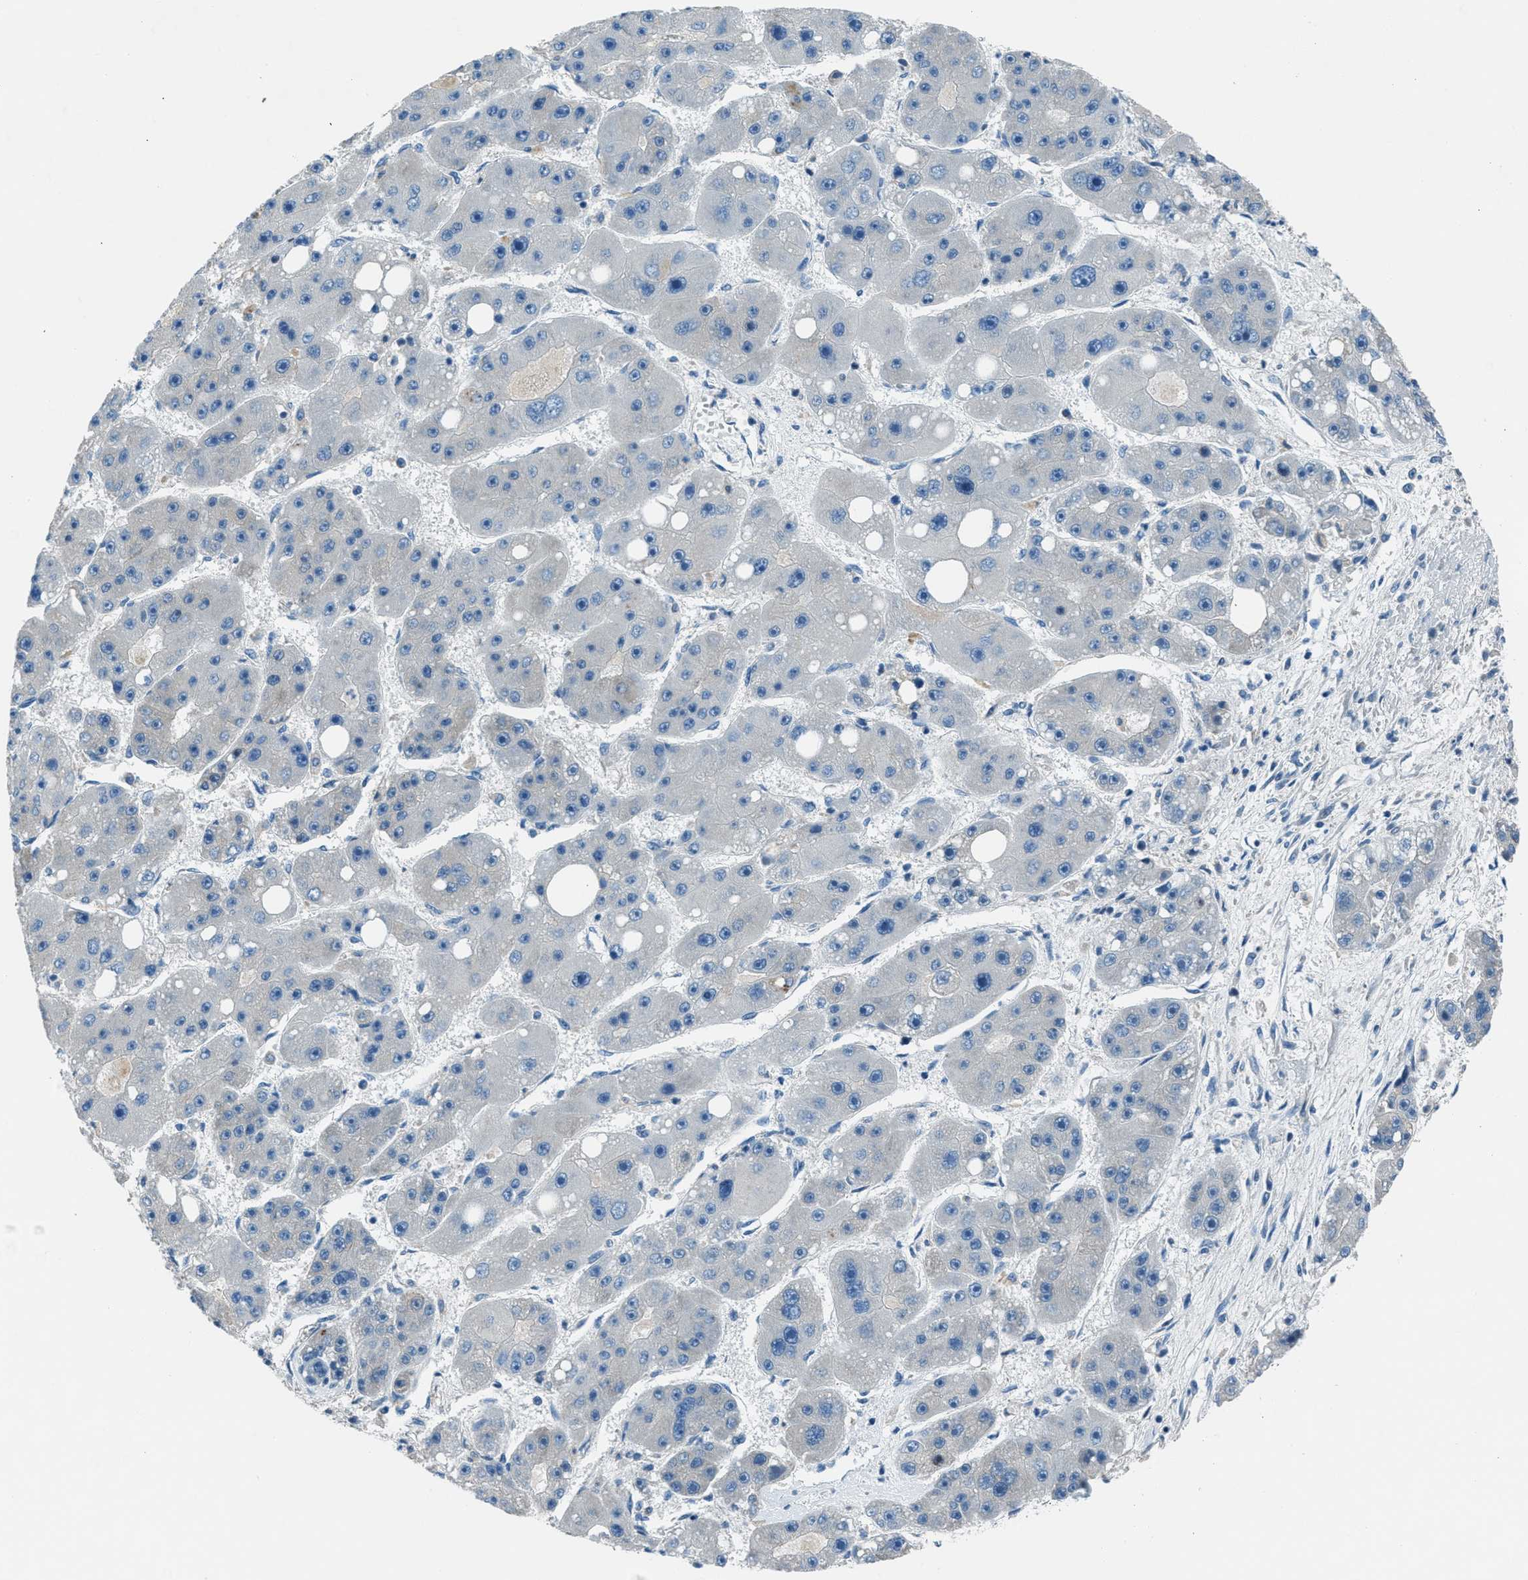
{"staining": {"intensity": "negative", "quantity": "none", "location": "none"}, "tissue": "liver cancer", "cell_type": "Tumor cells", "image_type": "cancer", "snomed": [{"axis": "morphology", "description": "Carcinoma, Hepatocellular, NOS"}, {"axis": "topography", "description": "Liver"}], "caption": "Tumor cells are negative for brown protein staining in liver cancer (hepatocellular carcinoma).", "gene": "ARFGAP2", "patient": {"sex": "female", "age": 61}}